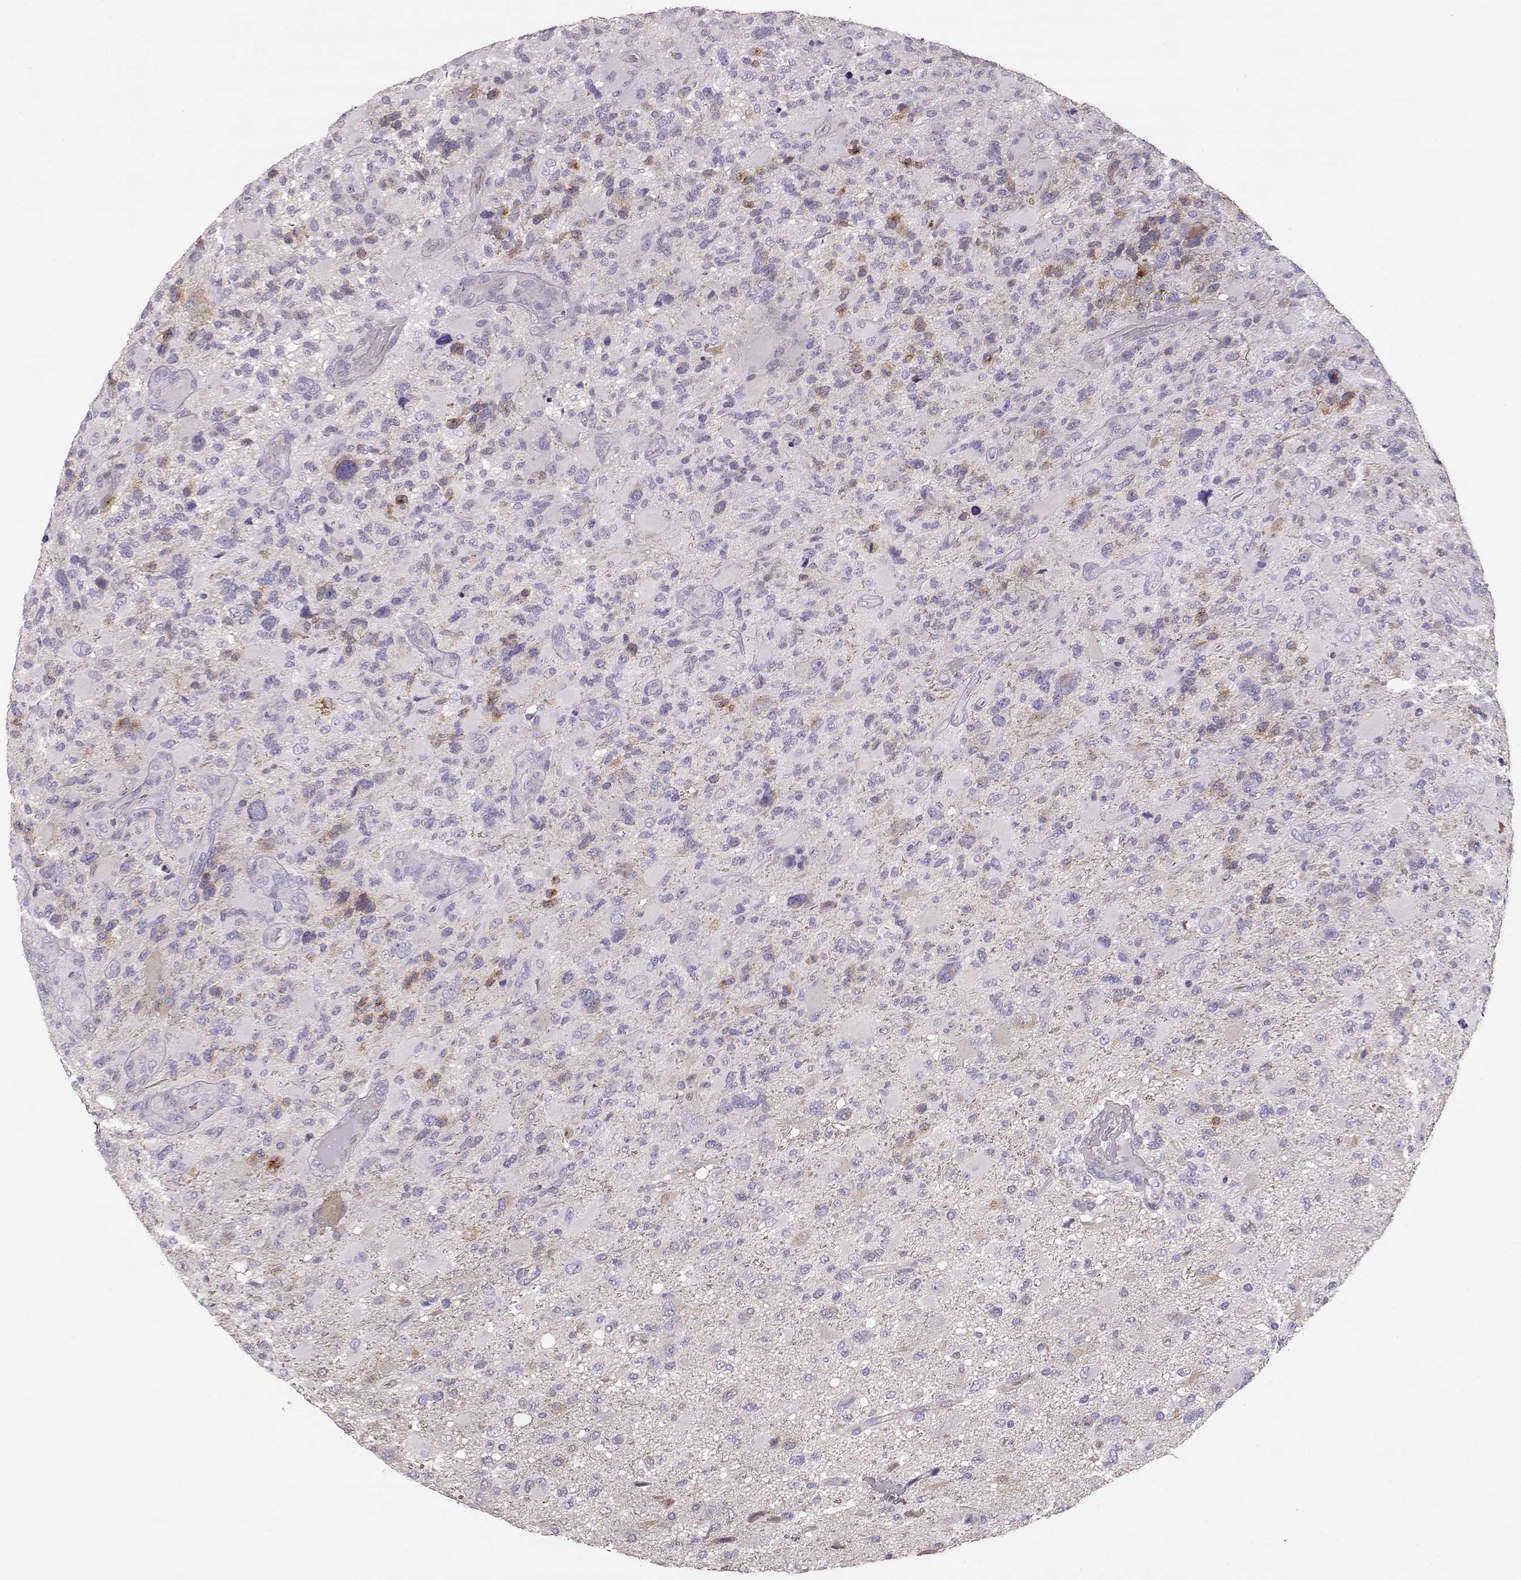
{"staining": {"intensity": "negative", "quantity": "none", "location": "none"}, "tissue": "glioma", "cell_type": "Tumor cells", "image_type": "cancer", "snomed": [{"axis": "morphology", "description": "Glioma, malignant, High grade"}, {"axis": "topography", "description": "Brain"}], "caption": "Human high-grade glioma (malignant) stained for a protein using immunohistochemistry demonstrates no positivity in tumor cells.", "gene": "GHR", "patient": {"sex": "female", "age": 71}}